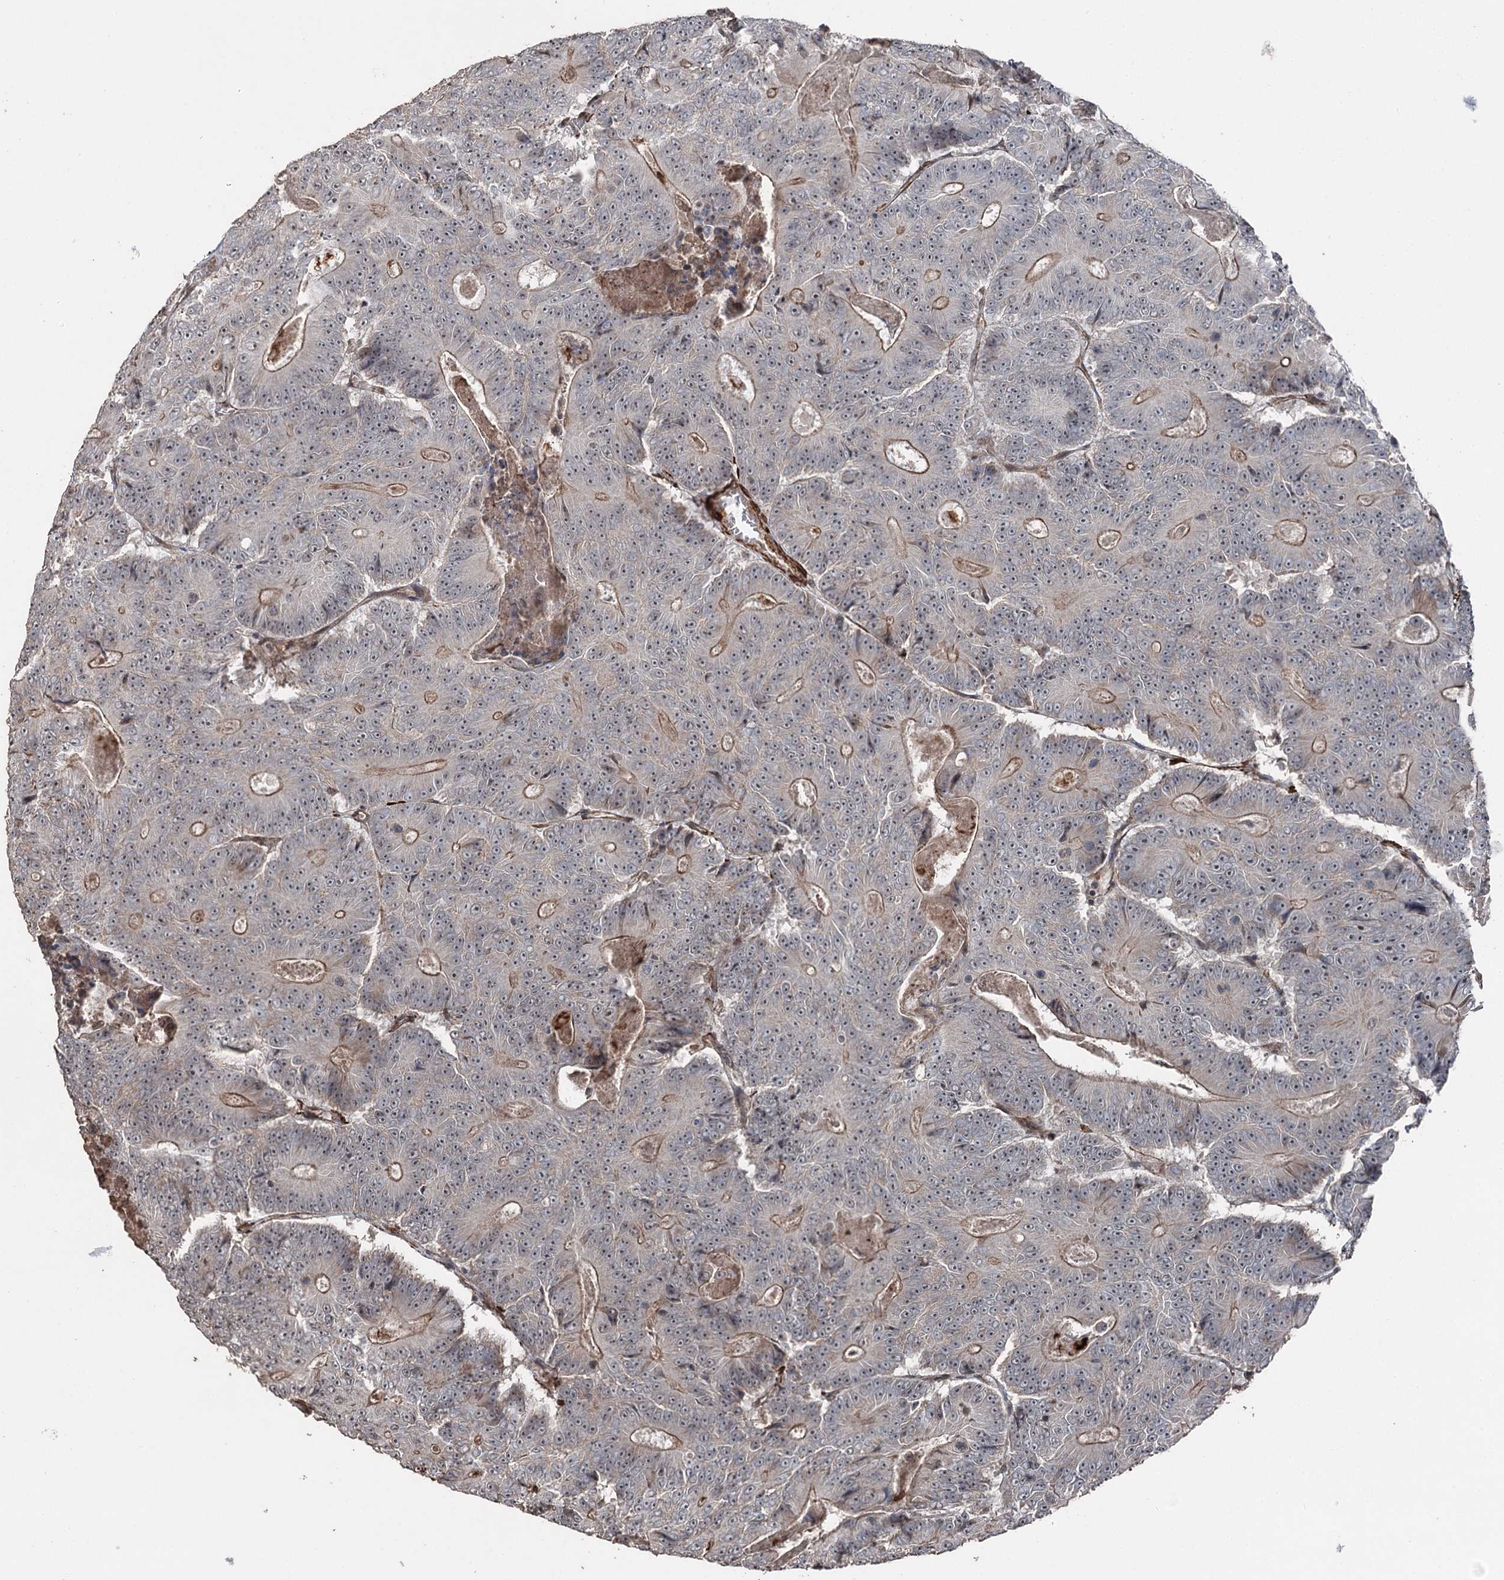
{"staining": {"intensity": "moderate", "quantity": "25%-75%", "location": "cytoplasmic/membranous"}, "tissue": "colorectal cancer", "cell_type": "Tumor cells", "image_type": "cancer", "snomed": [{"axis": "morphology", "description": "Adenocarcinoma, NOS"}, {"axis": "topography", "description": "Colon"}], "caption": "DAB immunohistochemical staining of colorectal cancer (adenocarcinoma) demonstrates moderate cytoplasmic/membranous protein expression in about 25%-75% of tumor cells.", "gene": "CCDC82", "patient": {"sex": "male", "age": 83}}